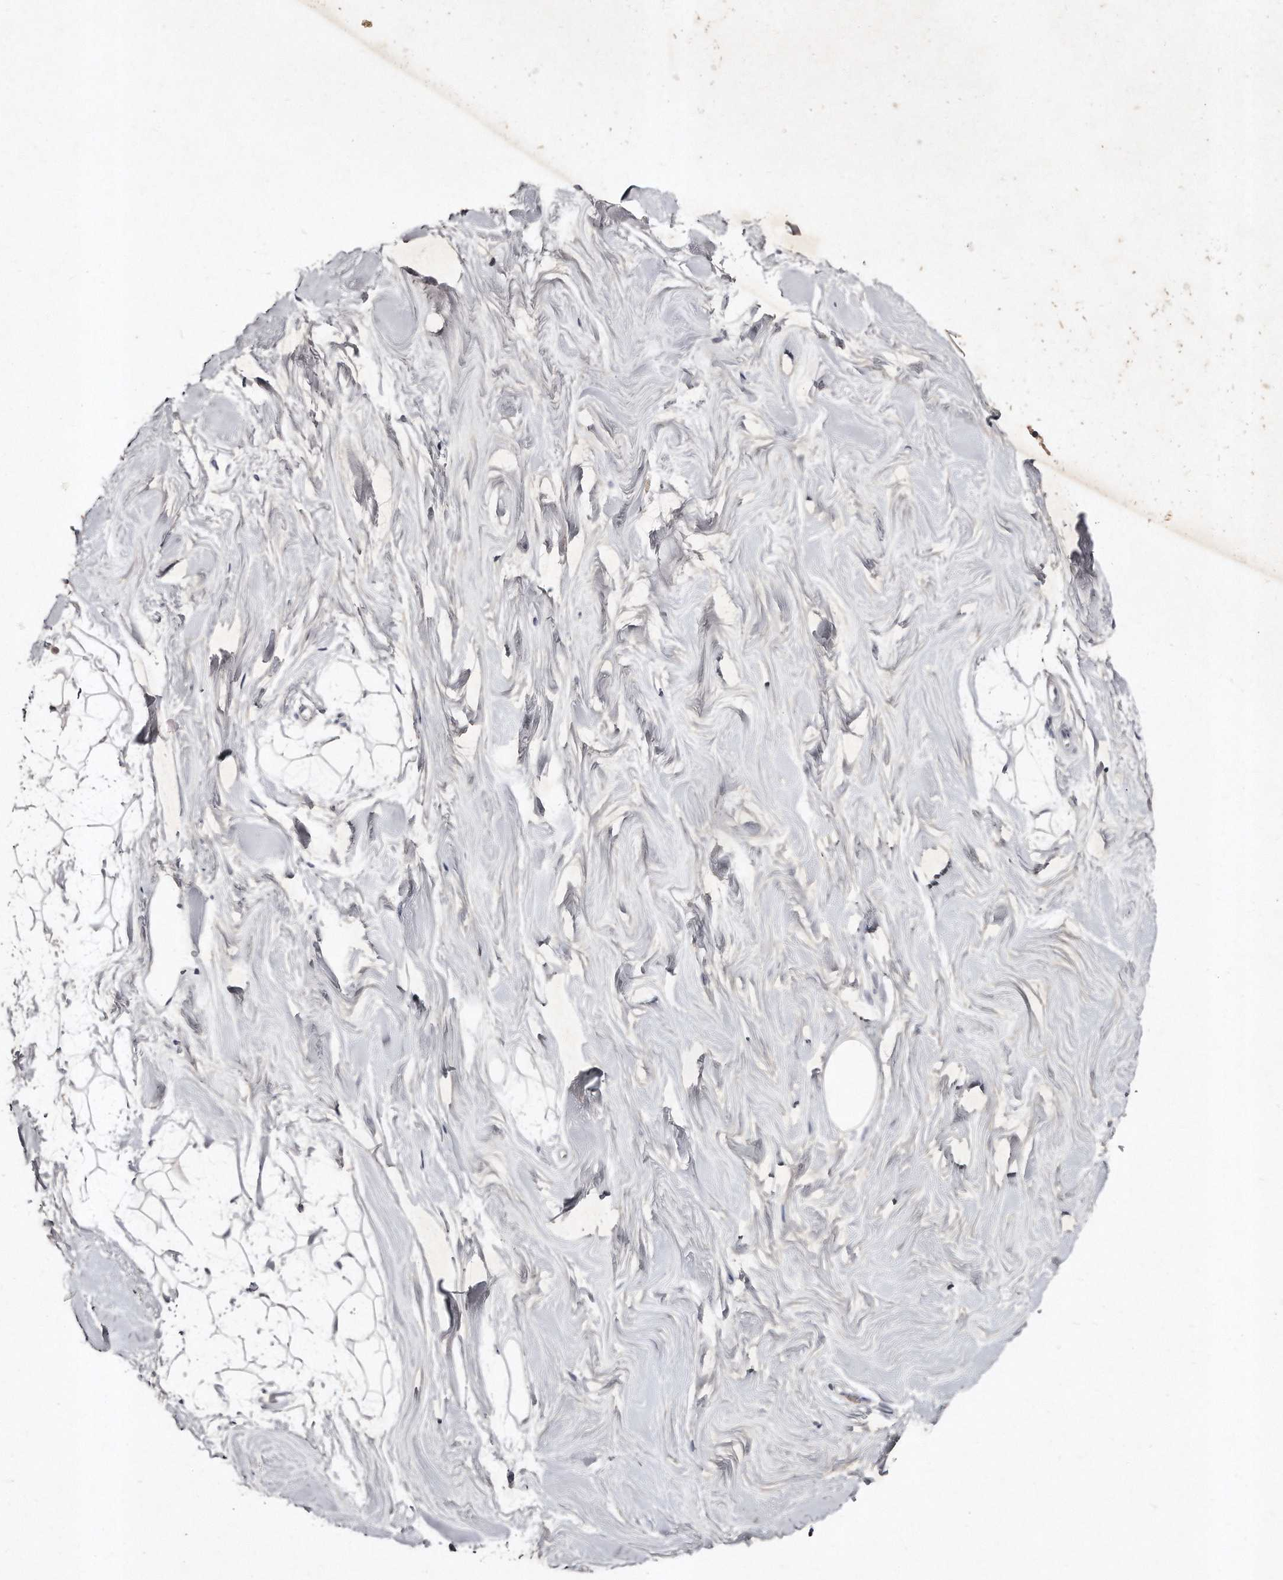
{"staining": {"intensity": "negative", "quantity": "none", "location": "none"}, "tissue": "breast", "cell_type": "Adipocytes", "image_type": "normal", "snomed": [{"axis": "morphology", "description": "Normal tissue, NOS"}, {"axis": "topography", "description": "Breast"}], "caption": "The image demonstrates no staining of adipocytes in unremarkable breast. Brightfield microscopy of immunohistochemistry stained with DAB (3,3'-diaminobenzidine) (brown) and hematoxylin (blue), captured at high magnification.", "gene": "TECR", "patient": {"sex": "female", "age": 26}}